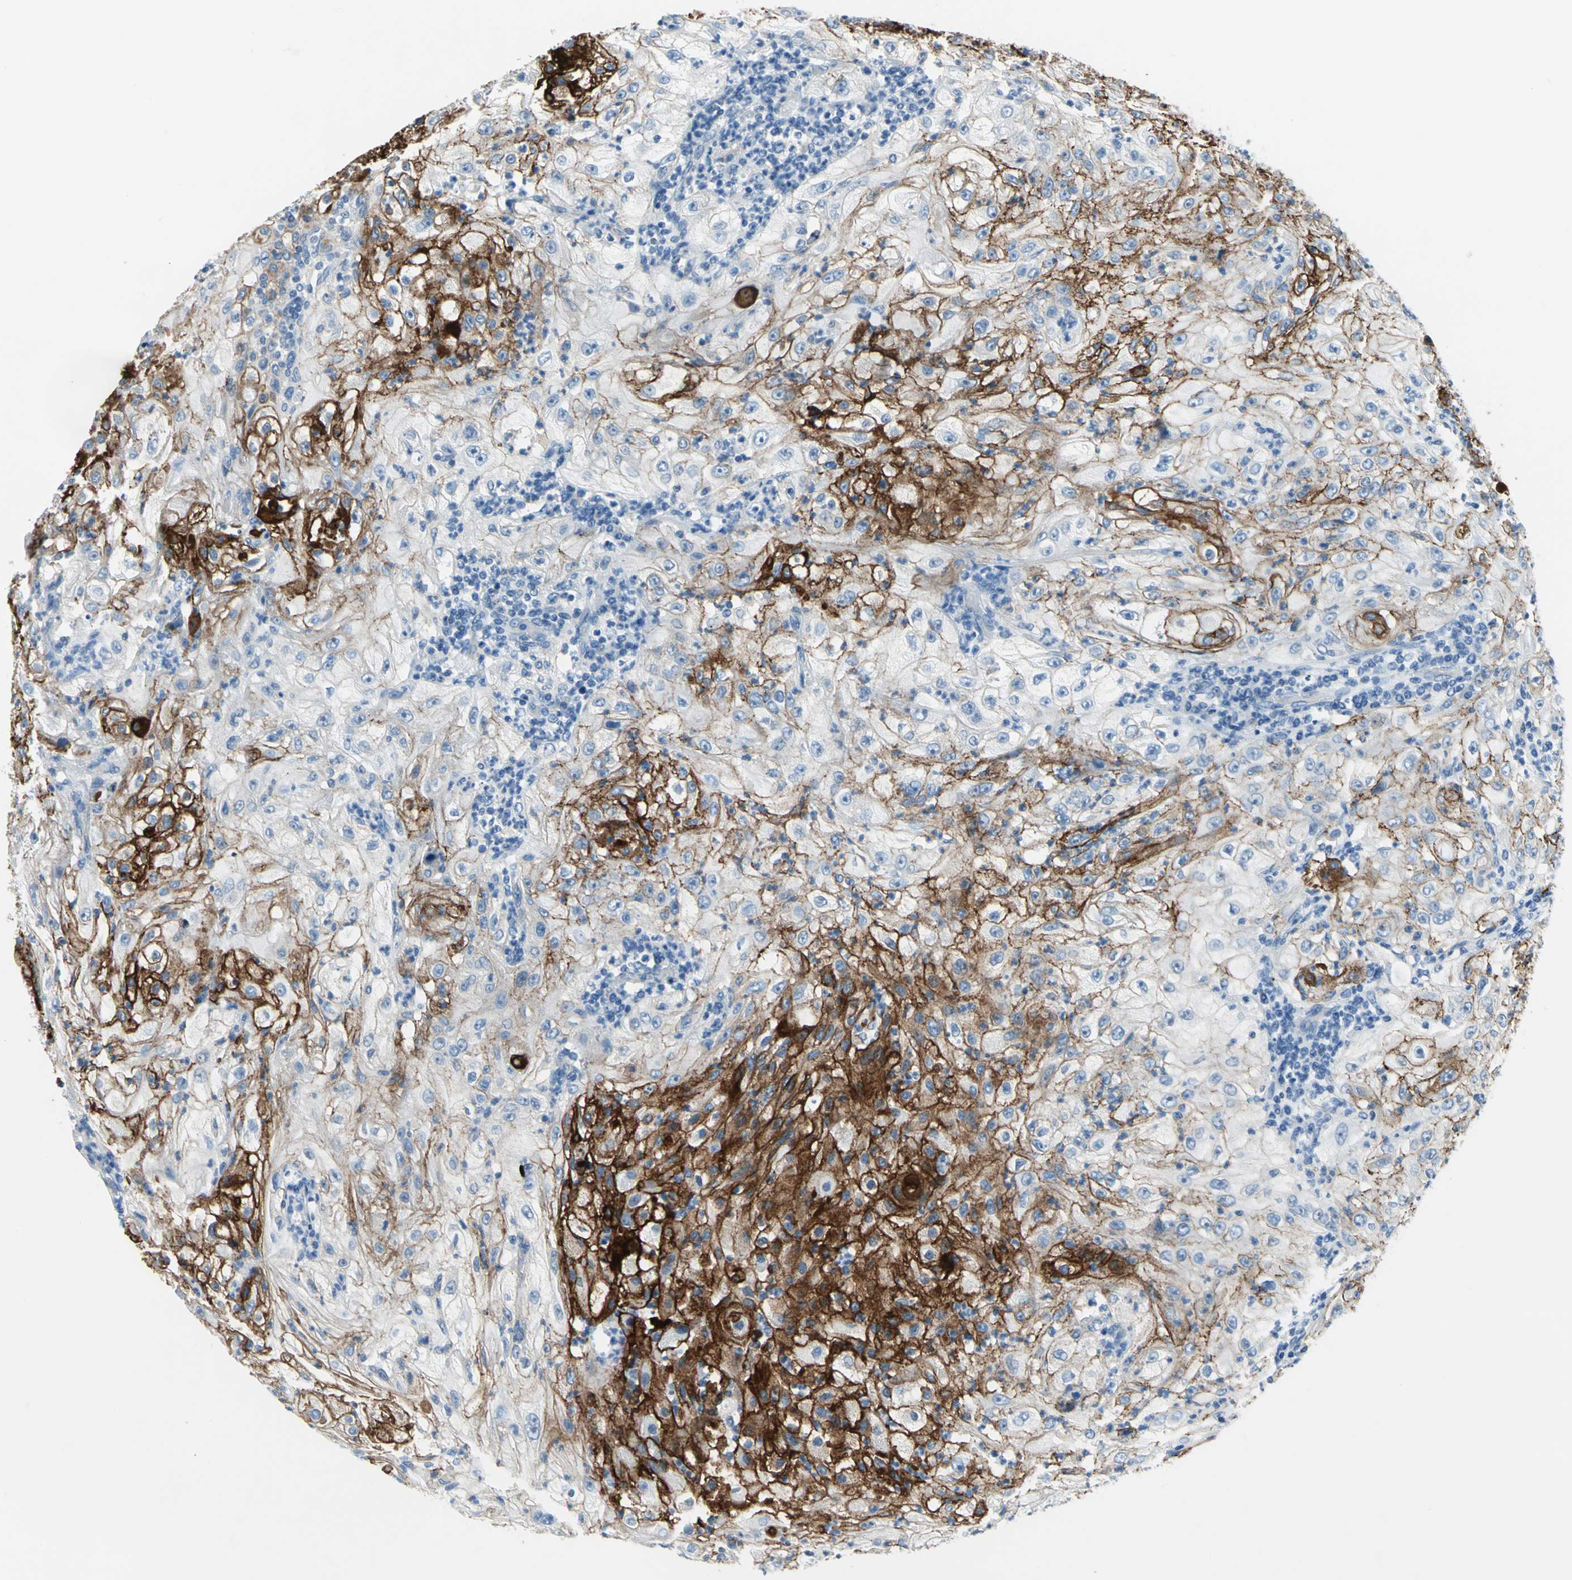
{"staining": {"intensity": "strong", "quantity": "25%-75%", "location": "cytoplasmic/membranous"}, "tissue": "lung cancer", "cell_type": "Tumor cells", "image_type": "cancer", "snomed": [{"axis": "morphology", "description": "Inflammation, NOS"}, {"axis": "morphology", "description": "Squamous cell carcinoma, NOS"}, {"axis": "topography", "description": "Lymph node"}, {"axis": "topography", "description": "Soft tissue"}, {"axis": "topography", "description": "Lung"}], "caption": "Protein analysis of lung cancer (squamous cell carcinoma) tissue displays strong cytoplasmic/membranous expression in approximately 25%-75% of tumor cells.", "gene": "MUC4", "patient": {"sex": "male", "age": 66}}